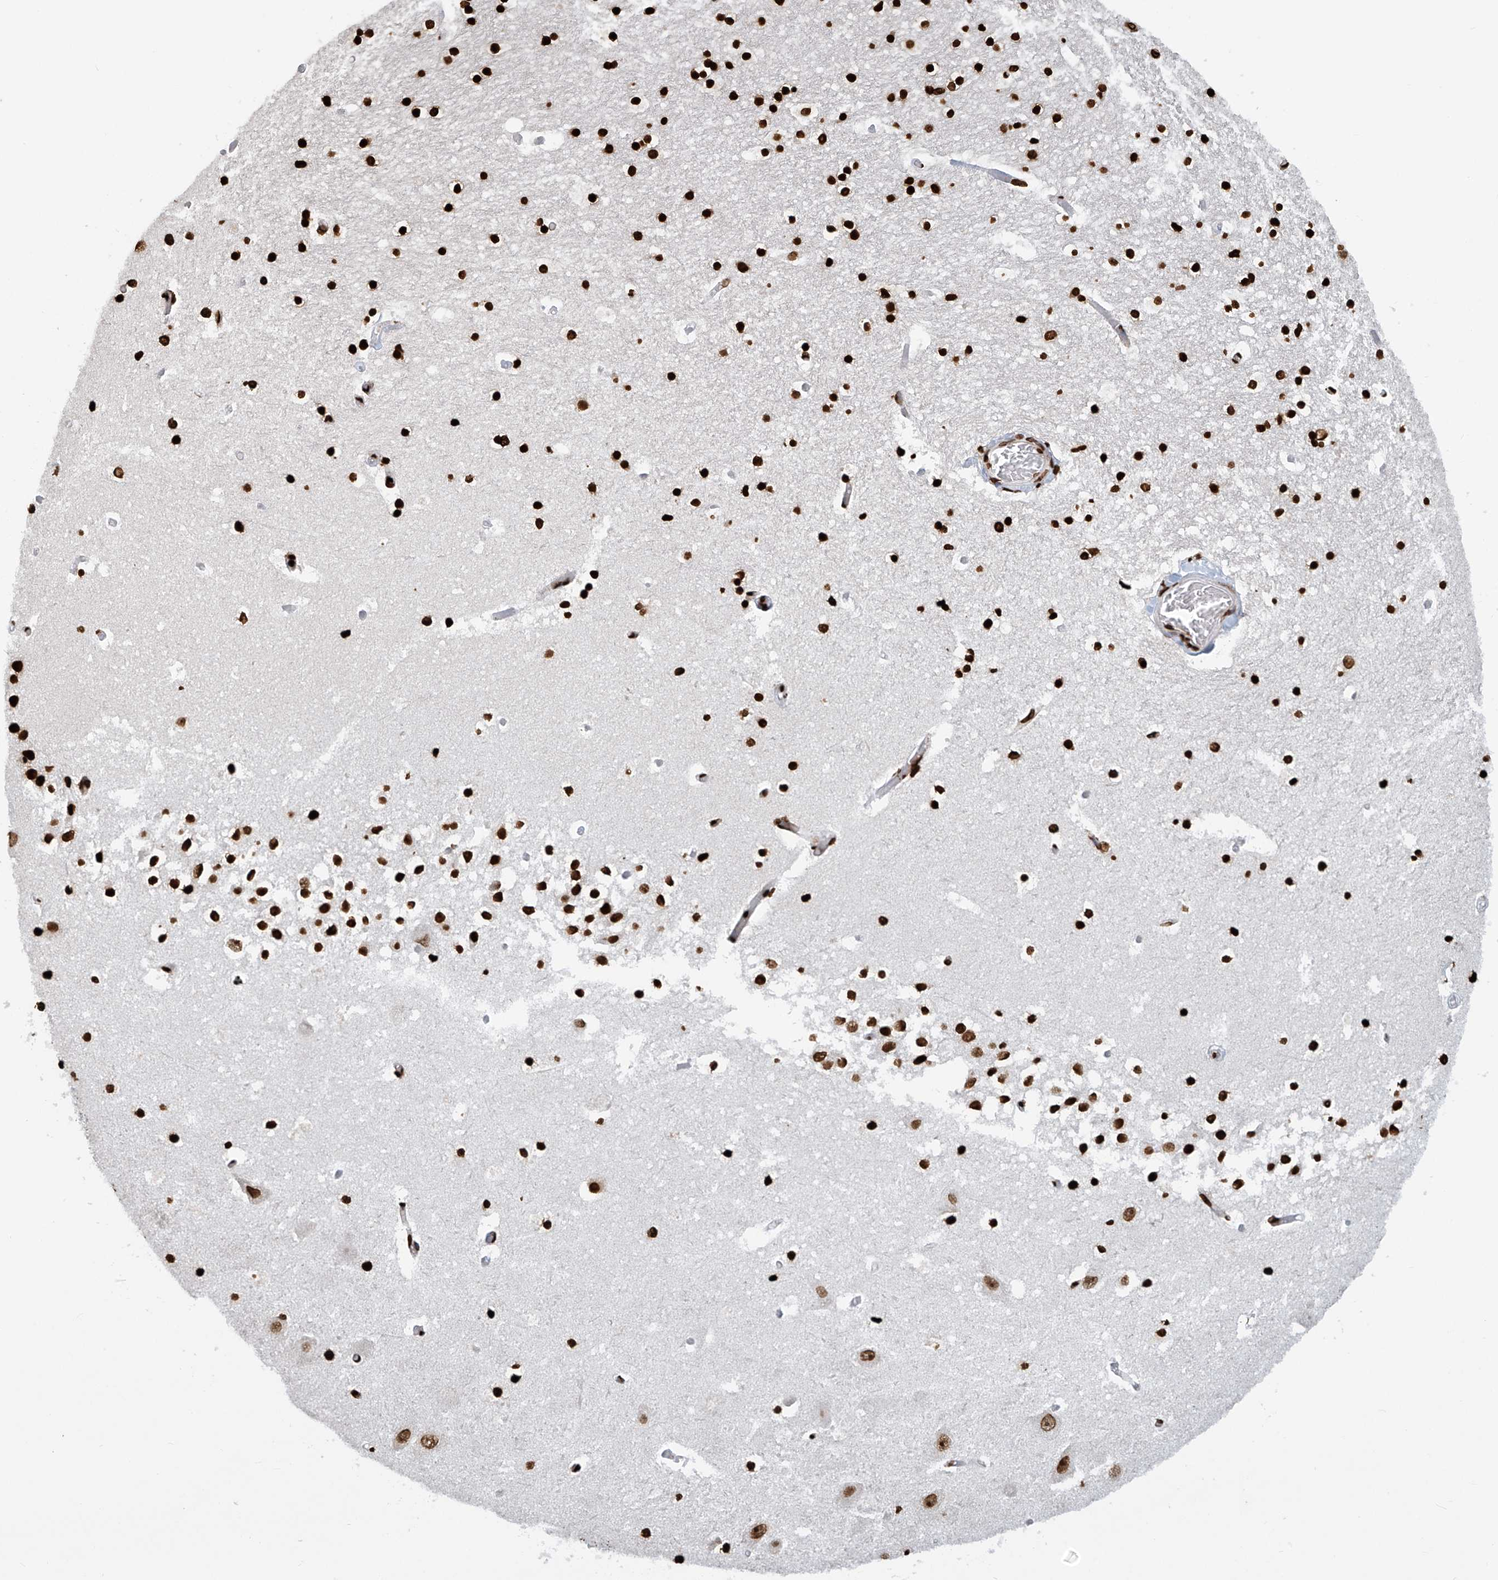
{"staining": {"intensity": "strong", "quantity": ">75%", "location": "nuclear"}, "tissue": "hippocampus", "cell_type": "Glial cells", "image_type": "normal", "snomed": [{"axis": "morphology", "description": "Normal tissue, NOS"}, {"axis": "topography", "description": "Hippocampus"}], "caption": "The histopathology image shows a brown stain indicating the presence of a protein in the nuclear of glial cells in hippocampus. The staining is performed using DAB (3,3'-diaminobenzidine) brown chromogen to label protein expression. The nuclei are counter-stained blue using hematoxylin.", "gene": "DPPA2", "patient": {"sex": "female", "age": 52}}